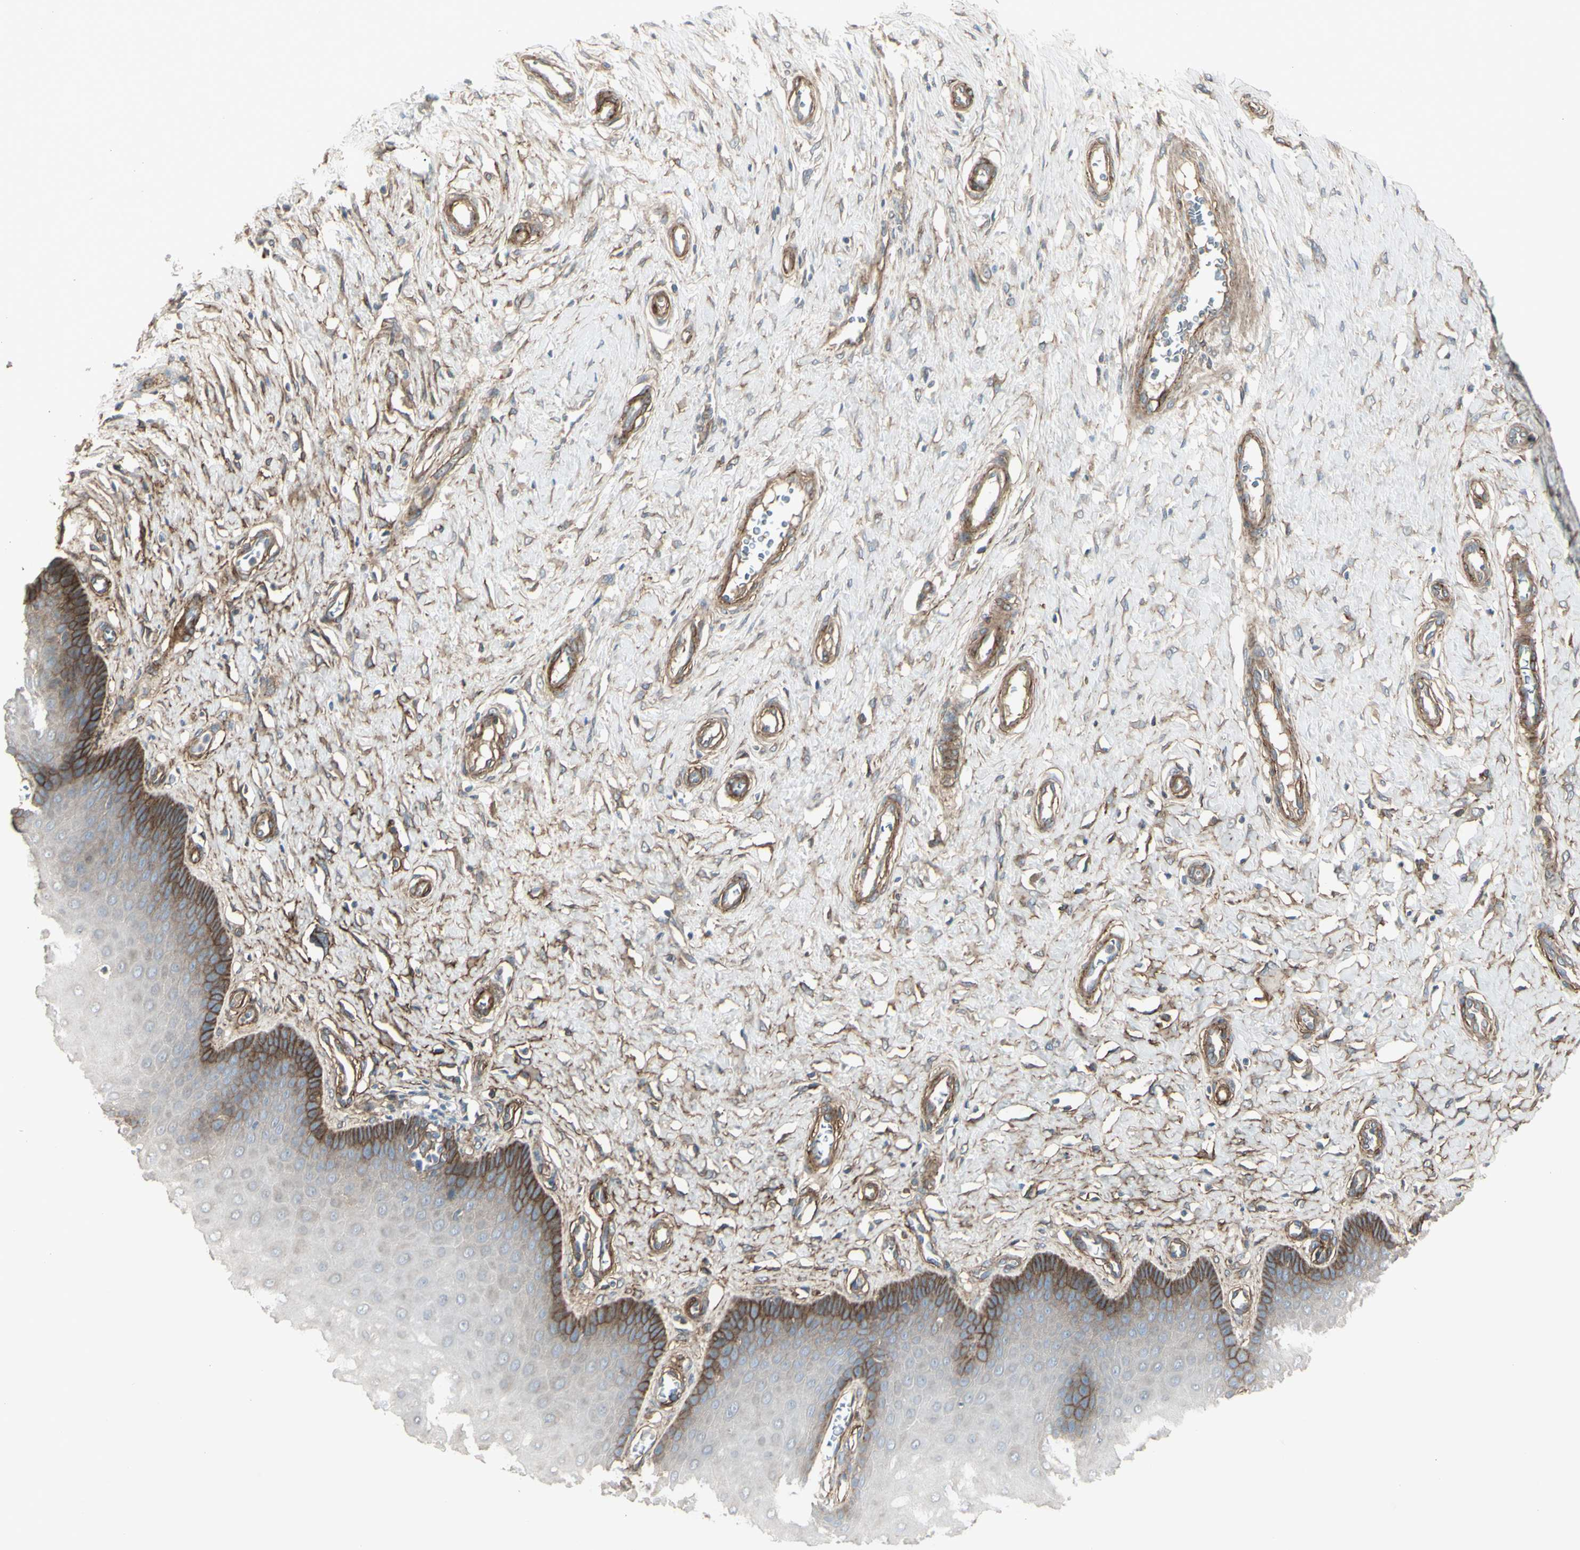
{"staining": {"intensity": "moderate", "quantity": "25%-75%", "location": "cytoplasmic/membranous"}, "tissue": "cervix", "cell_type": "Glandular cells", "image_type": "normal", "snomed": [{"axis": "morphology", "description": "Normal tissue, NOS"}, {"axis": "topography", "description": "Cervix"}], "caption": "This photomicrograph demonstrates benign cervix stained with immunohistochemistry (IHC) to label a protein in brown. The cytoplasmic/membranous of glandular cells show moderate positivity for the protein. Nuclei are counter-stained blue.", "gene": "CD276", "patient": {"sex": "female", "age": 55}}